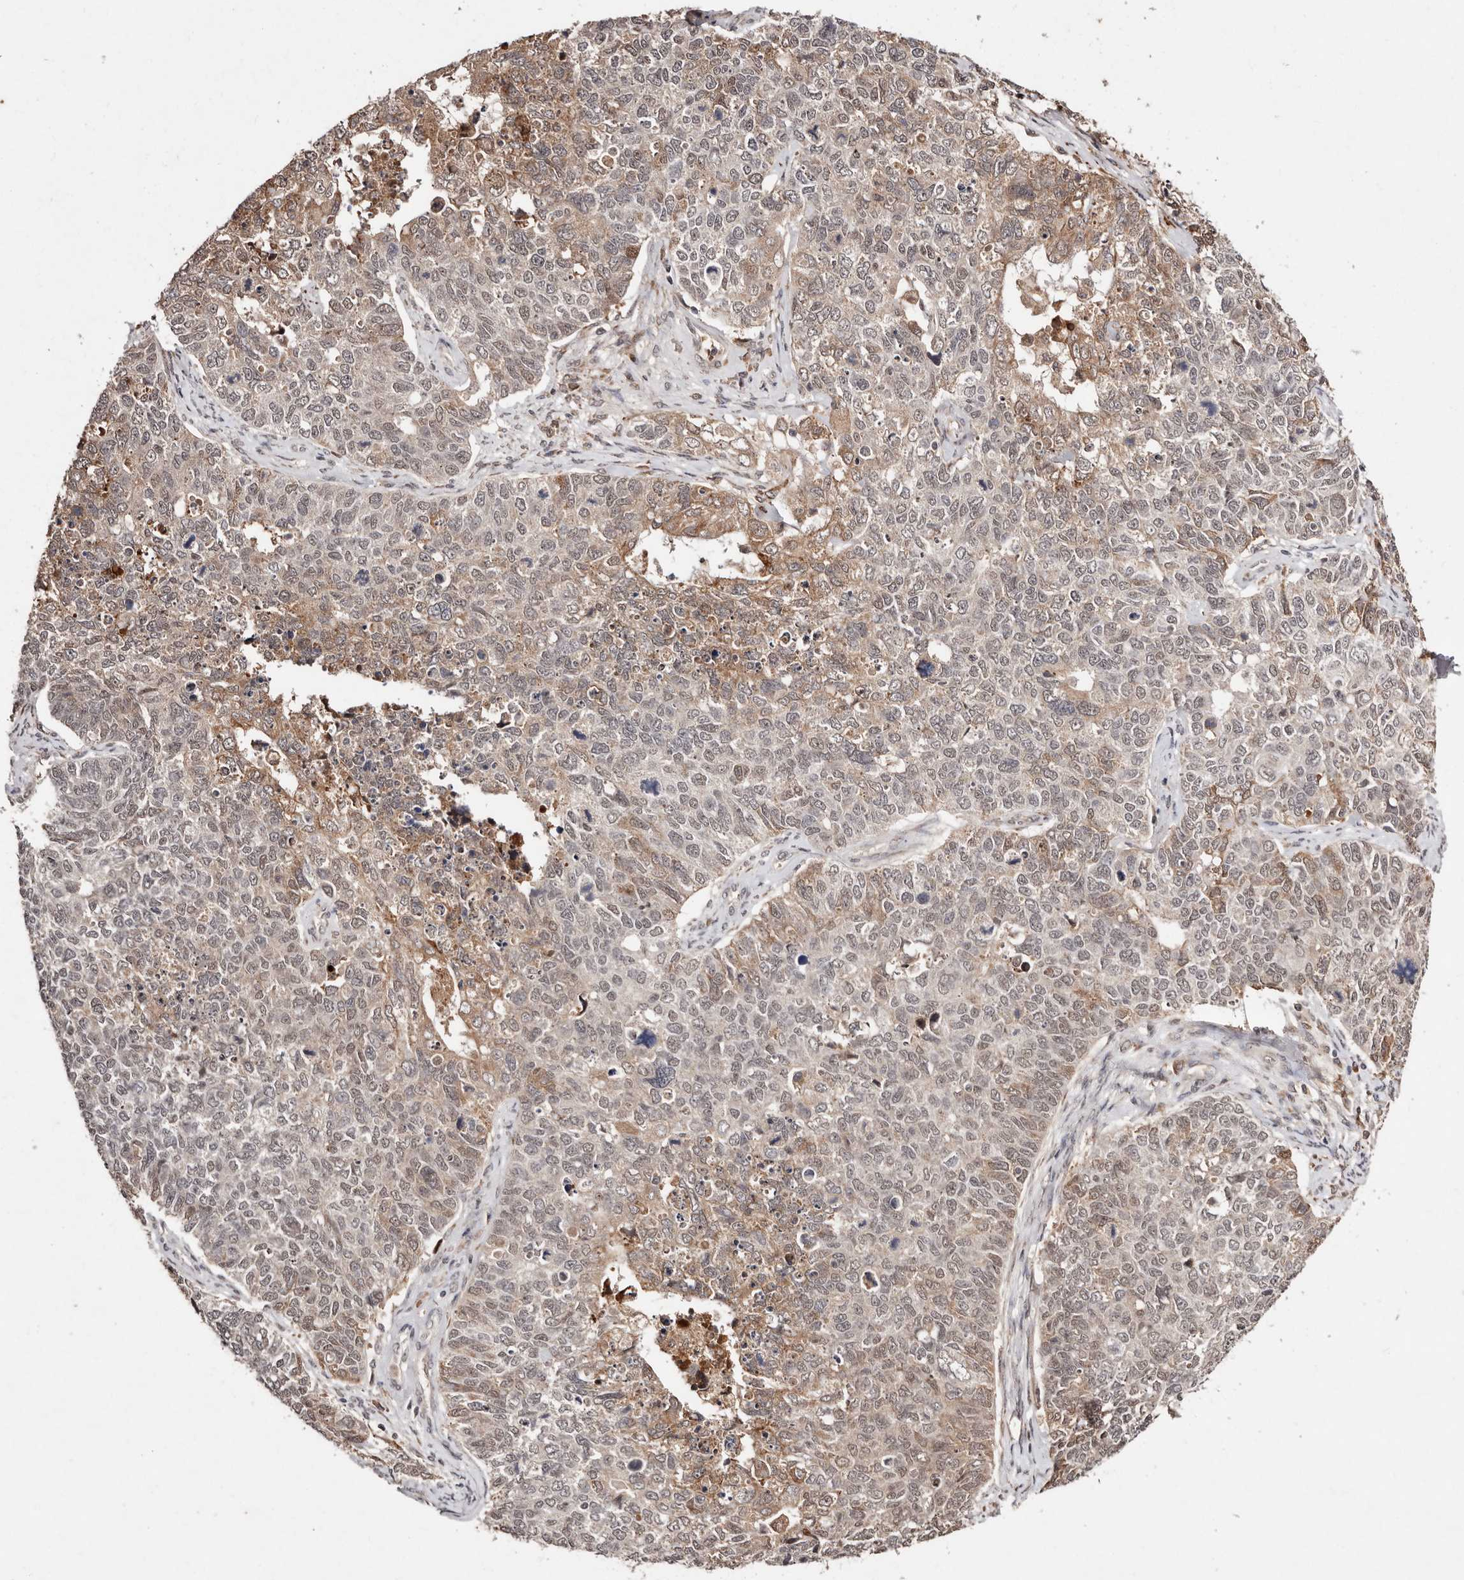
{"staining": {"intensity": "moderate", "quantity": "25%-75%", "location": "cytoplasmic/membranous,nuclear"}, "tissue": "cervical cancer", "cell_type": "Tumor cells", "image_type": "cancer", "snomed": [{"axis": "morphology", "description": "Squamous cell carcinoma, NOS"}, {"axis": "topography", "description": "Cervix"}], "caption": "Protein staining reveals moderate cytoplasmic/membranous and nuclear positivity in about 25%-75% of tumor cells in cervical squamous cell carcinoma.", "gene": "BICRAL", "patient": {"sex": "female", "age": 63}}